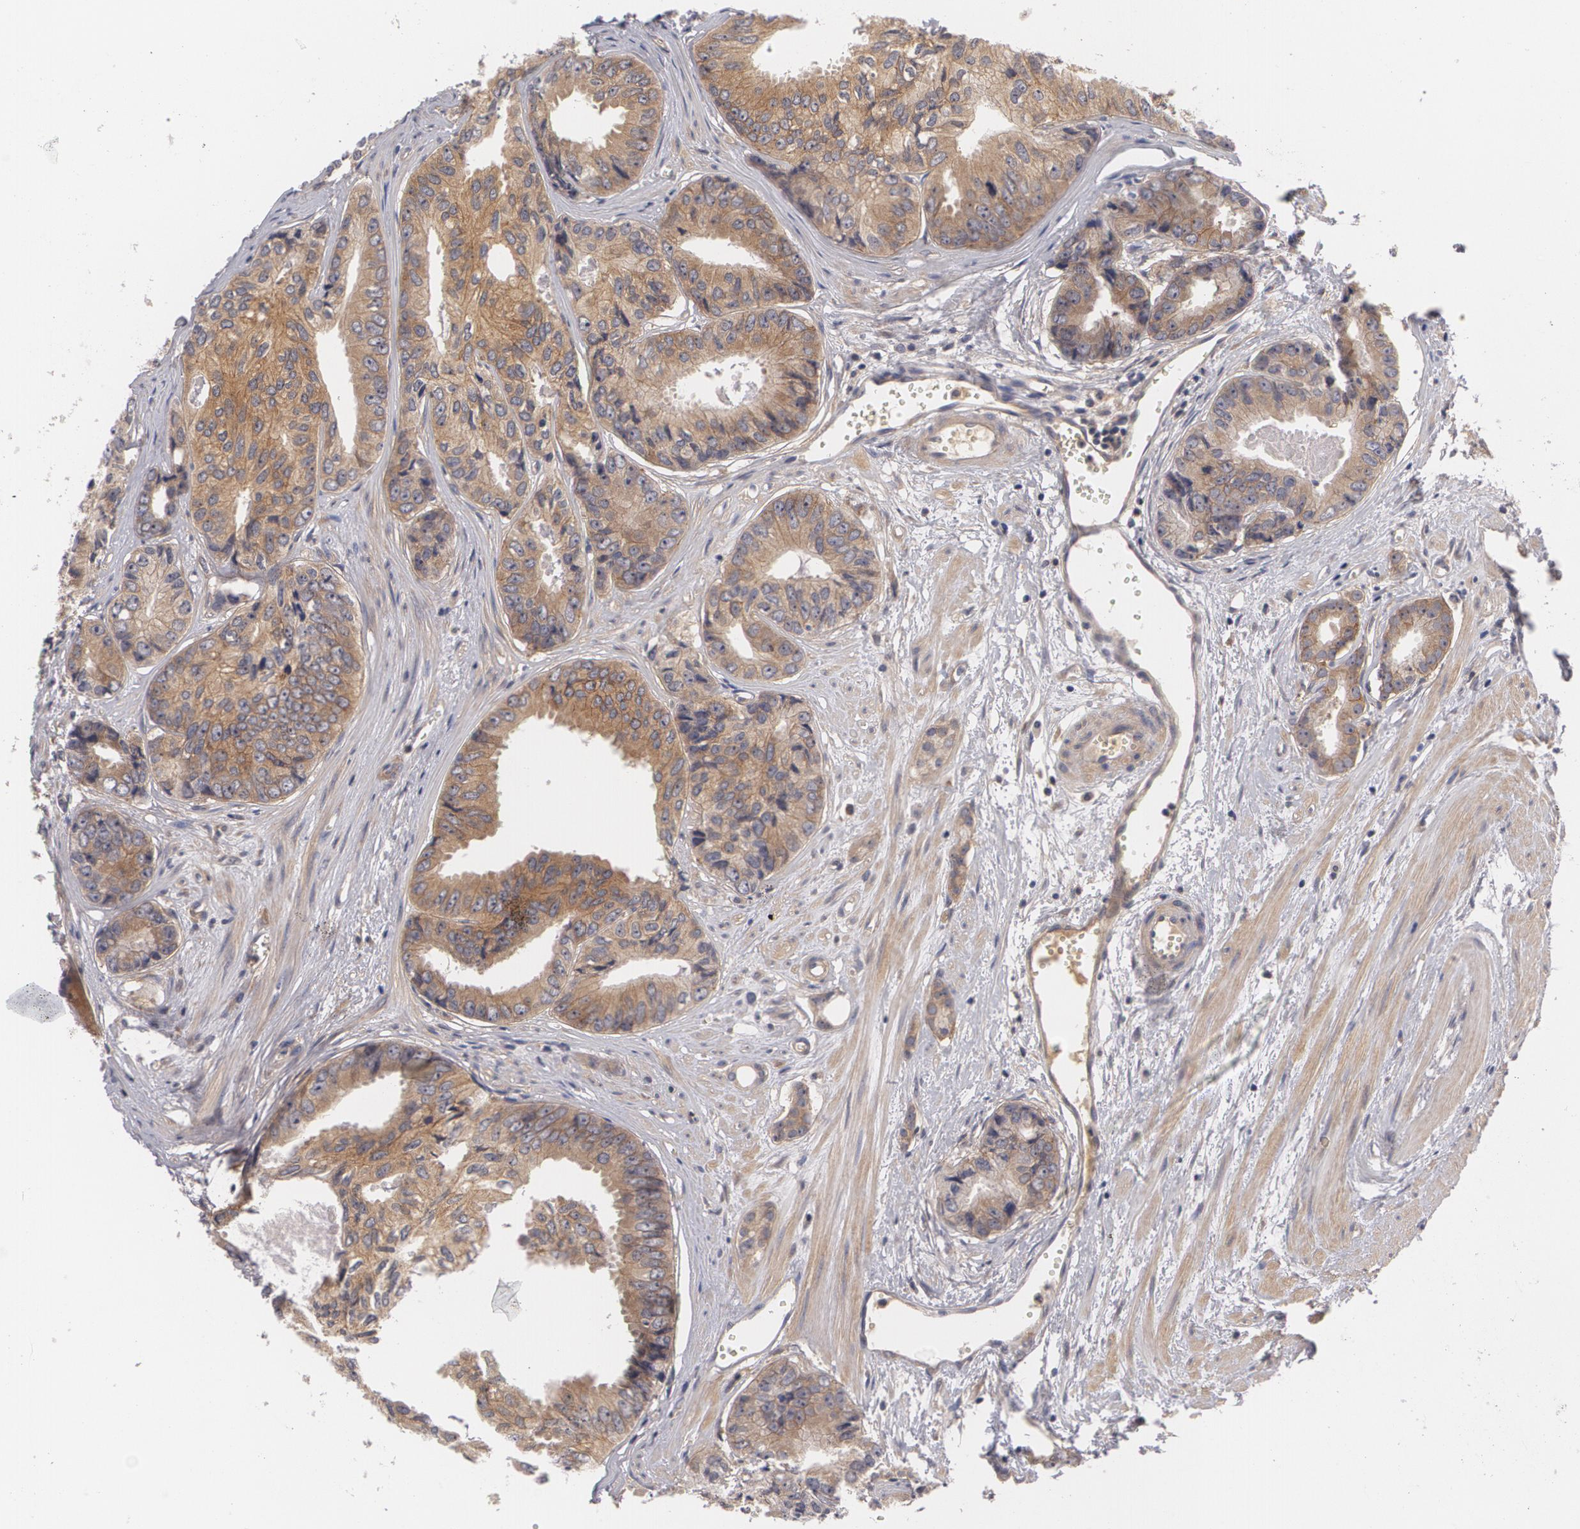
{"staining": {"intensity": "moderate", "quantity": ">75%", "location": "cytoplasmic/membranous"}, "tissue": "prostate cancer", "cell_type": "Tumor cells", "image_type": "cancer", "snomed": [{"axis": "morphology", "description": "Adenocarcinoma, High grade"}, {"axis": "topography", "description": "Prostate"}], "caption": "Human adenocarcinoma (high-grade) (prostate) stained for a protein (brown) shows moderate cytoplasmic/membranous positive expression in about >75% of tumor cells.", "gene": "CASK", "patient": {"sex": "male", "age": 56}}